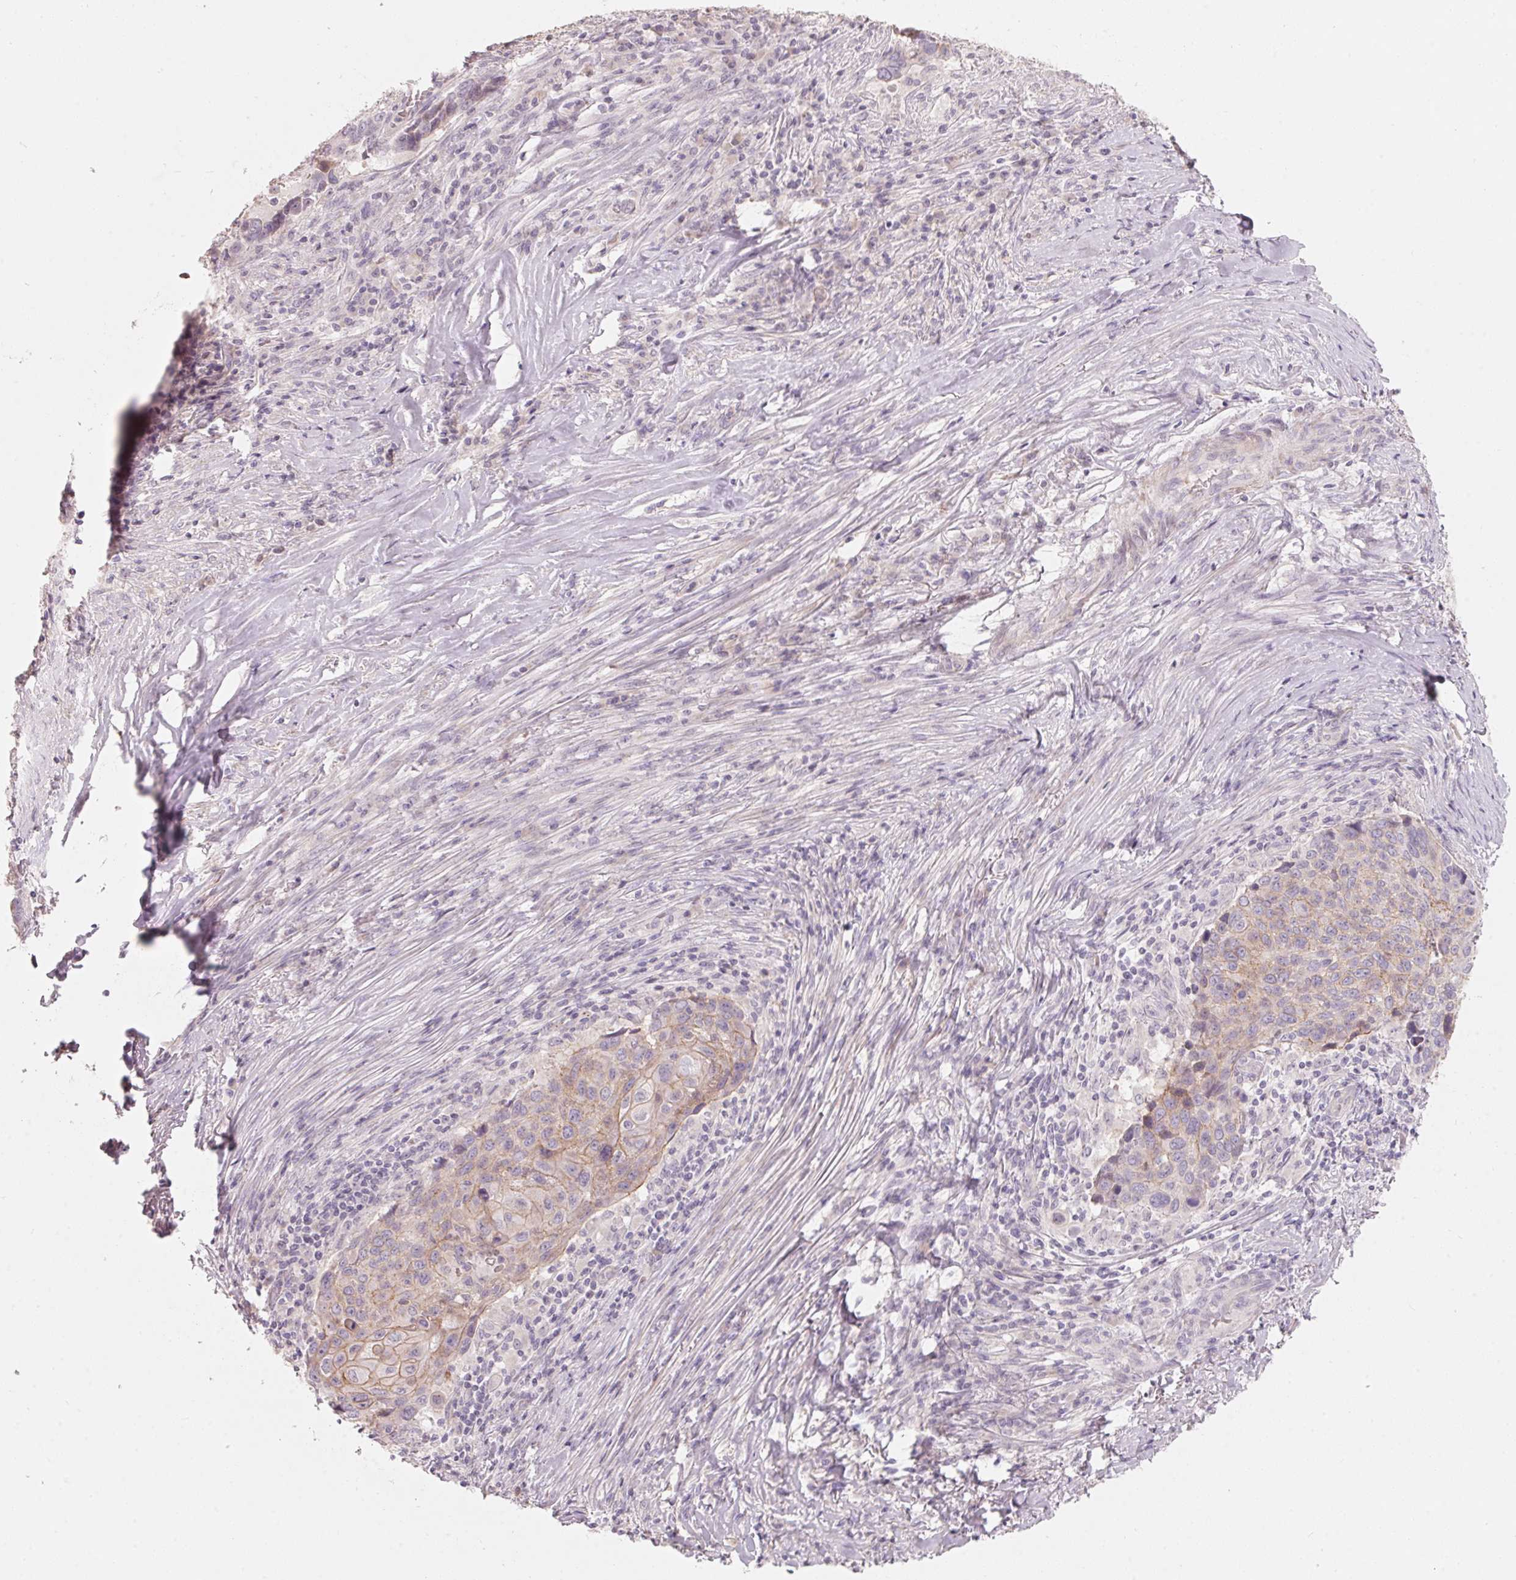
{"staining": {"intensity": "weak", "quantity": "<25%", "location": "cytoplasmic/membranous"}, "tissue": "lung cancer", "cell_type": "Tumor cells", "image_type": "cancer", "snomed": [{"axis": "morphology", "description": "Squamous cell carcinoma, NOS"}, {"axis": "topography", "description": "Lung"}], "caption": "Protein analysis of lung cancer demonstrates no significant positivity in tumor cells.", "gene": "TP53AIP1", "patient": {"sex": "male", "age": 68}}